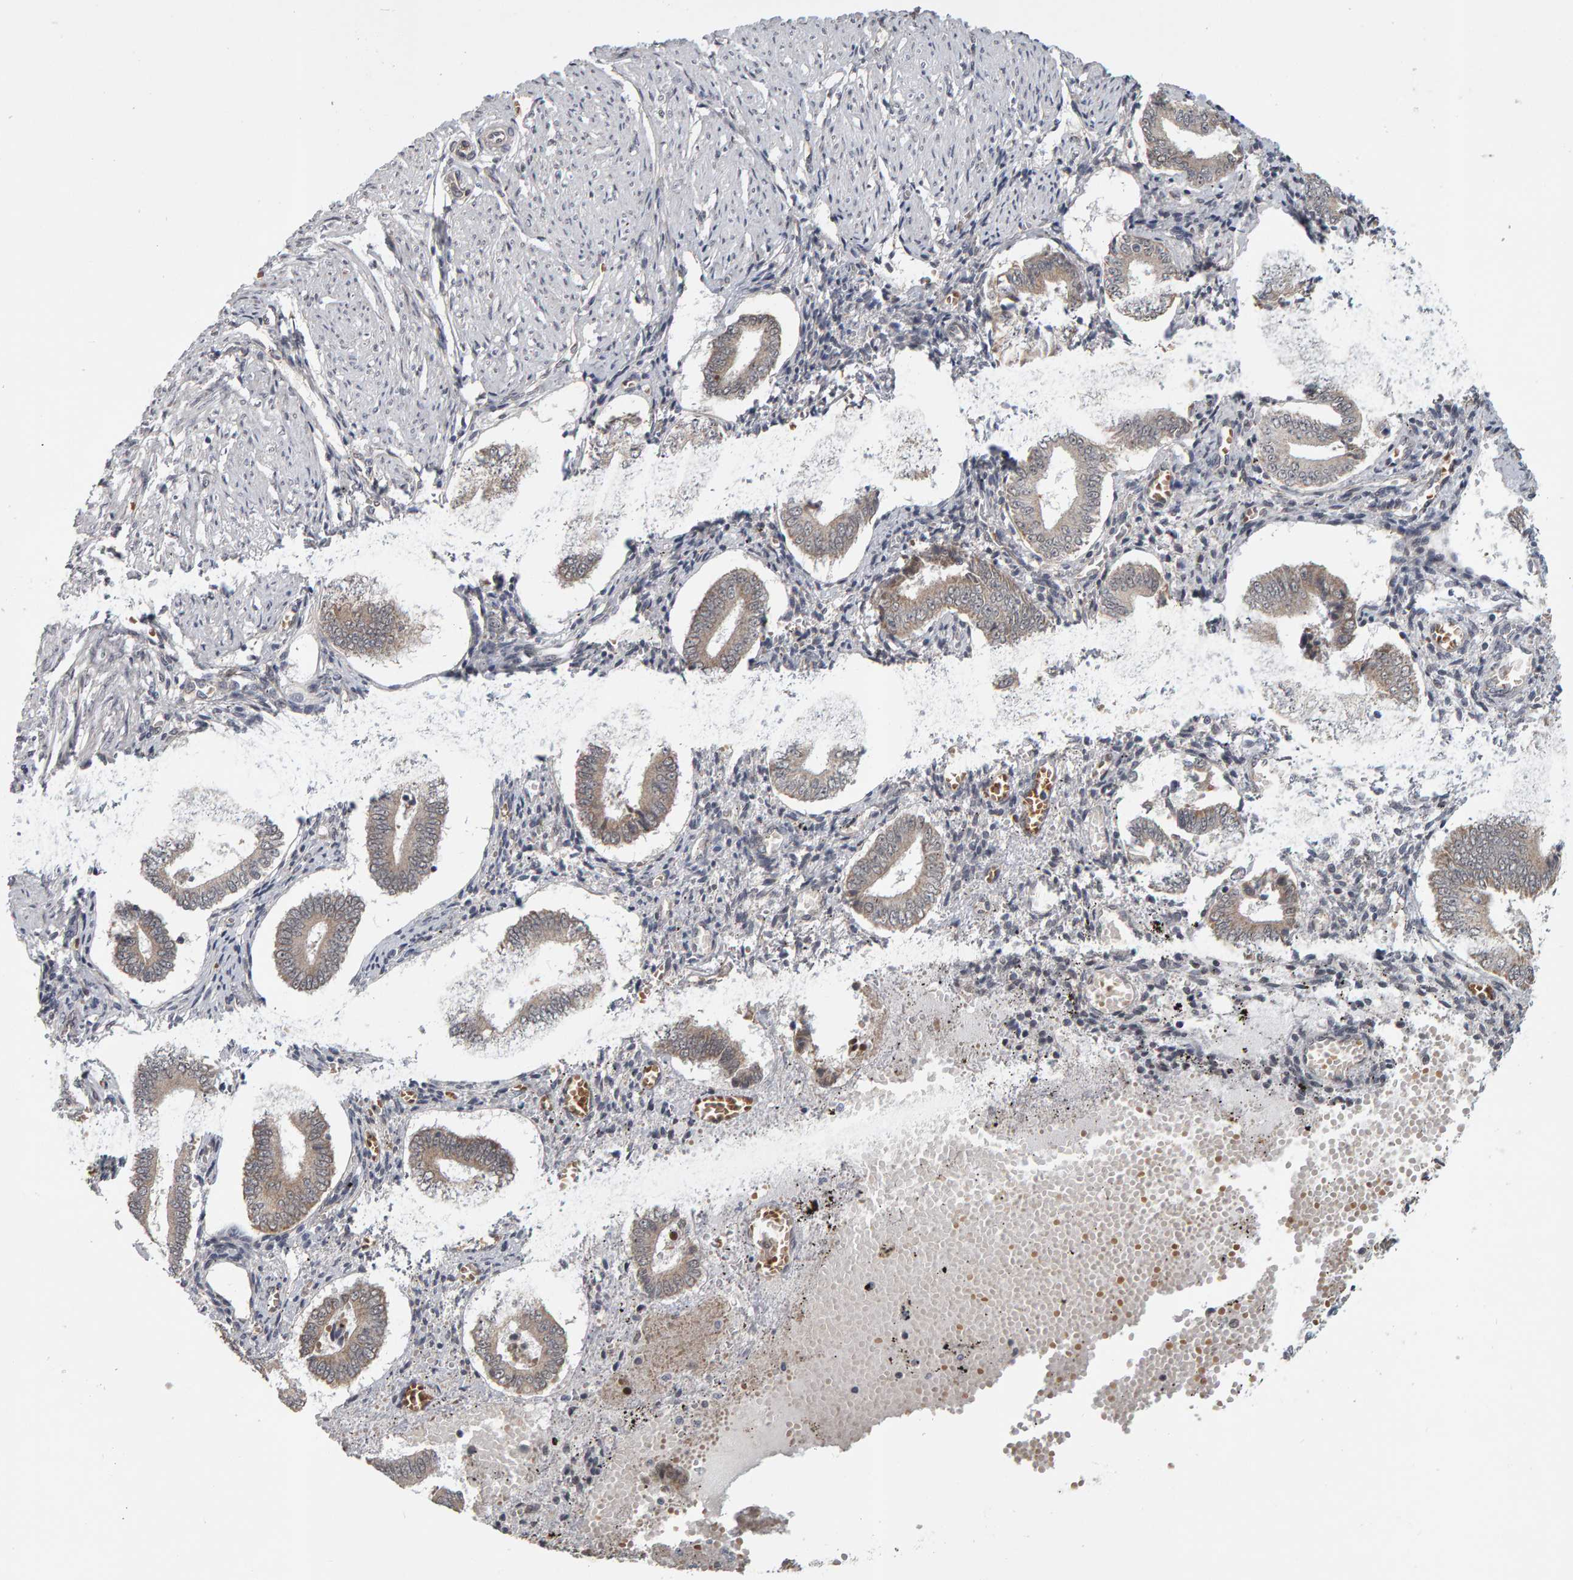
{"staining": {"intensity": "negative", "quantity": "none", "location": "none"}, "tissue": "endometrium", "cell_type": "Cells in endometrial stroma", "image_type": "normal", "snomed": [{"axis": "morphology", "description": "Normal tissue, NOS"}, {"axis": "topography", "description": "Endometrium"}], "caption": "Immunohistochemistry (IHC) photomicrograph of unremarkable endometrium: human endometrium stained with DAB (3,3'-diaminobenzidine) reveals no significant protein expression in cells in endometrial stroma.", "gene": "DAP3", "patient": {"sex": "female", "age": 42}}